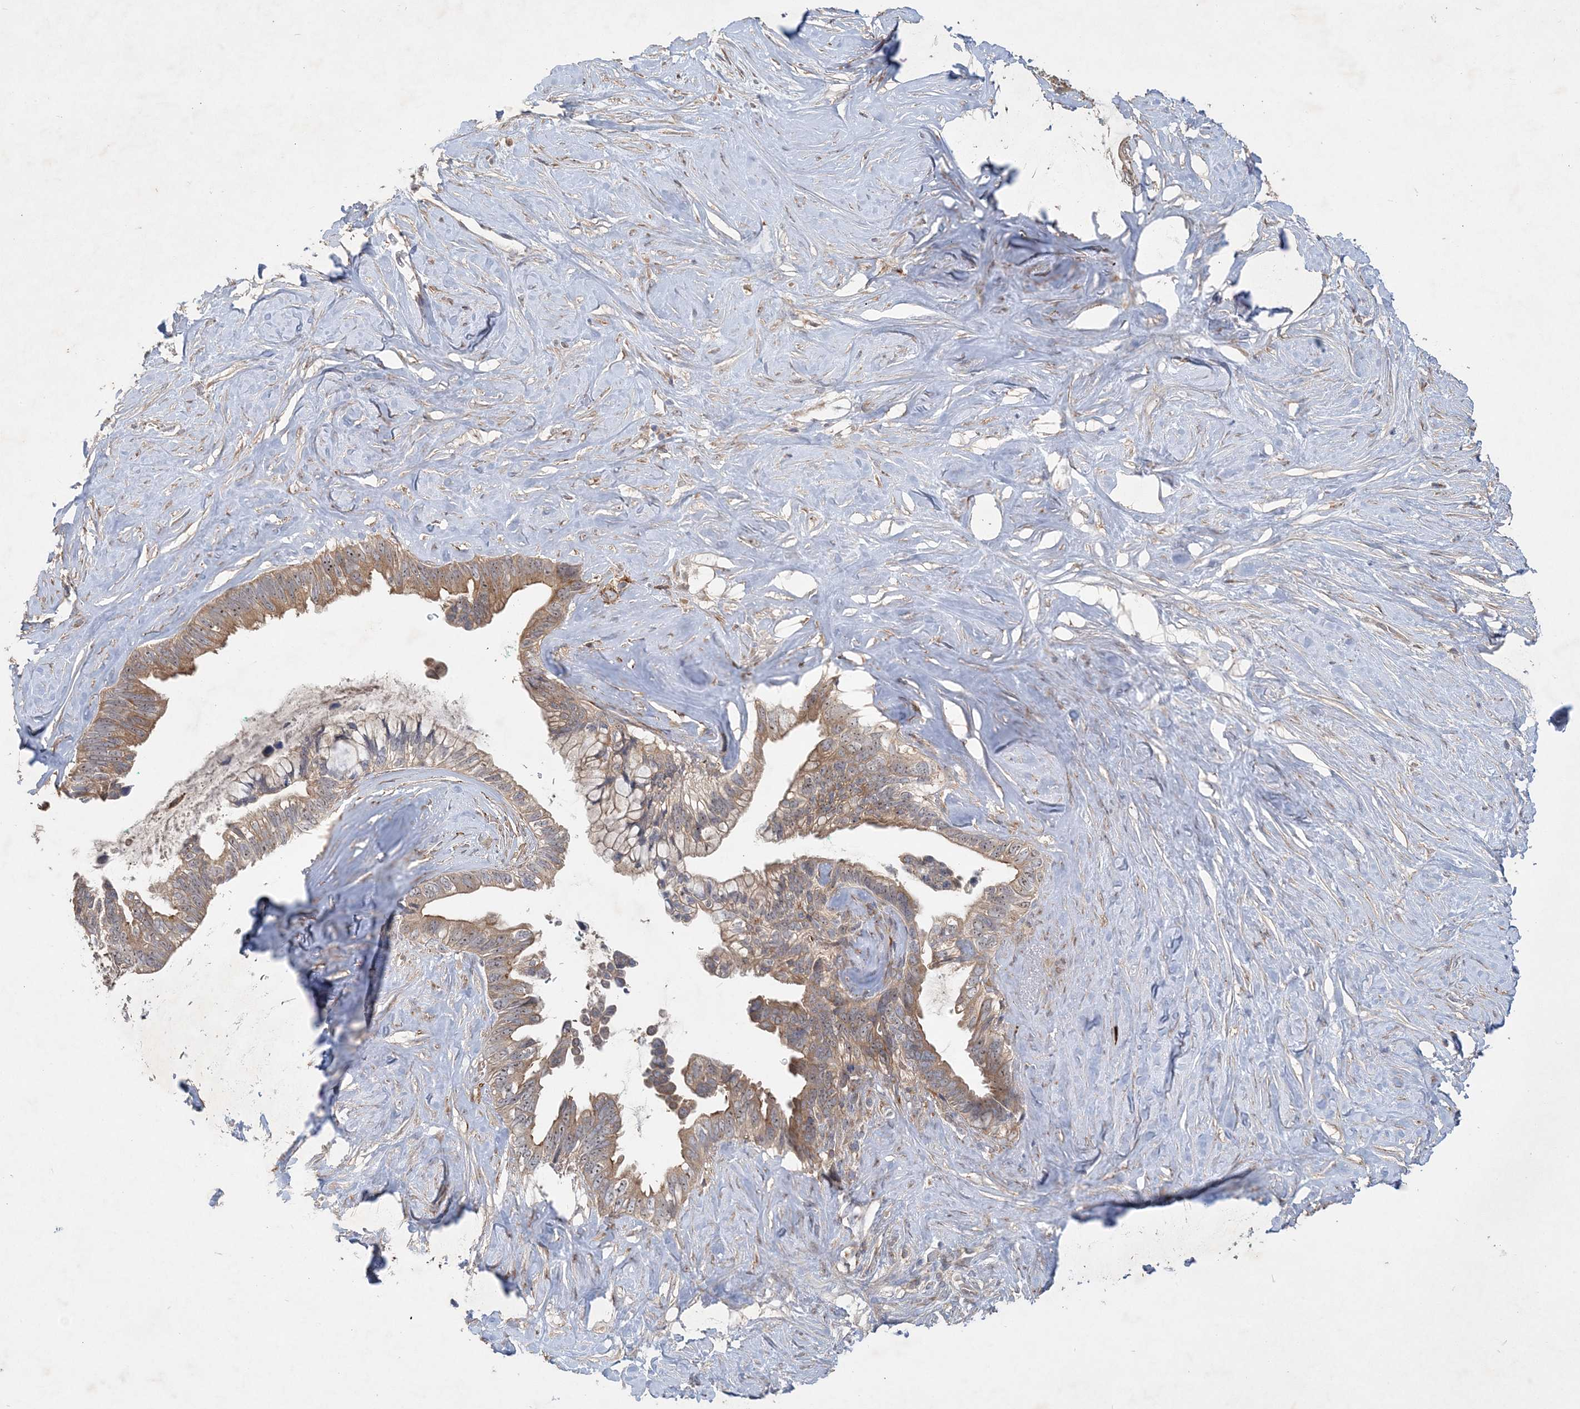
{"staining": {"intensity": "moderate", "quantity": ">75%", "location": "cytoplasmic/membranous,nuclear"}, "tissue": "pancreatic cancer", "cell_type": "Tumor cells", "image_type": "cancer", "snomed": [{"axis": "morphology", "description": "Adenocarcinoma, NOS"}, {"axis": "topography", "description": "Pancreas"}], "caption": "Moderate cytoplasmic/membranous and nuclear expression for a protein is identified in approximately >75% of tumor cells of pancreatic adenocarcinoma using immunohistochemistry.", "gene": "FEZ2", "patient": {"sex": "female", "age": 72}}